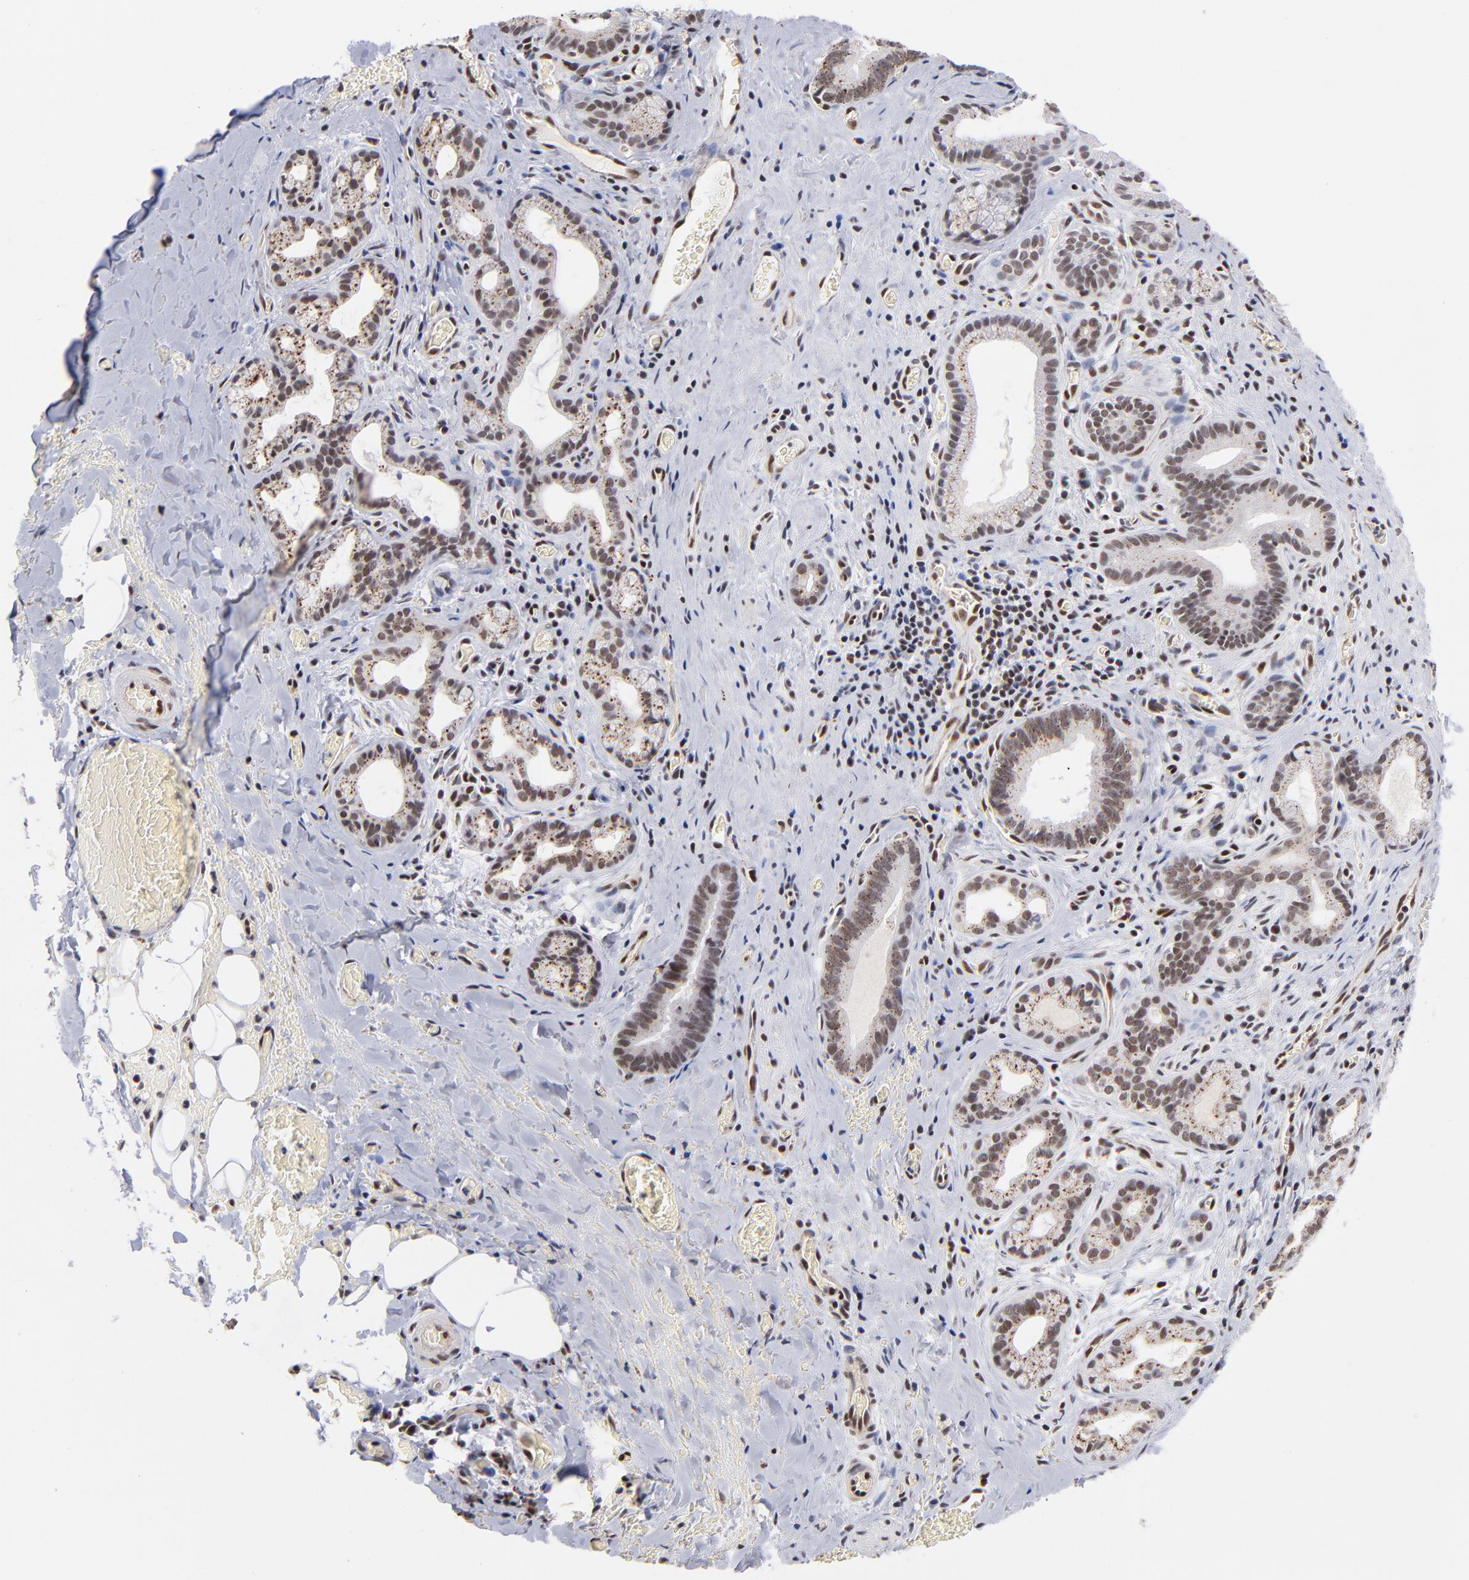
{"staining": {"intensity": "weak", "quantity": ">75%", "location": "cytoplasmic/membranous,nuclear"}, "tissue": "liver cancer", "cell_type": "Tumor cells", "image_type": "cancer", "snomed": [{"axis": "morphology", "description": "Cholangiocarcinoma"}, {"axis": "topography", "description": "Liver"}], "caption": "Tumor cells reveal low levels of weak cytoplasmic/membranous and nuclear expression in about >75% of cells in liver cancer (cholangiocarcinoma).", "gene": "GABPA", "patient": {"sex": "female", "age": 55}}